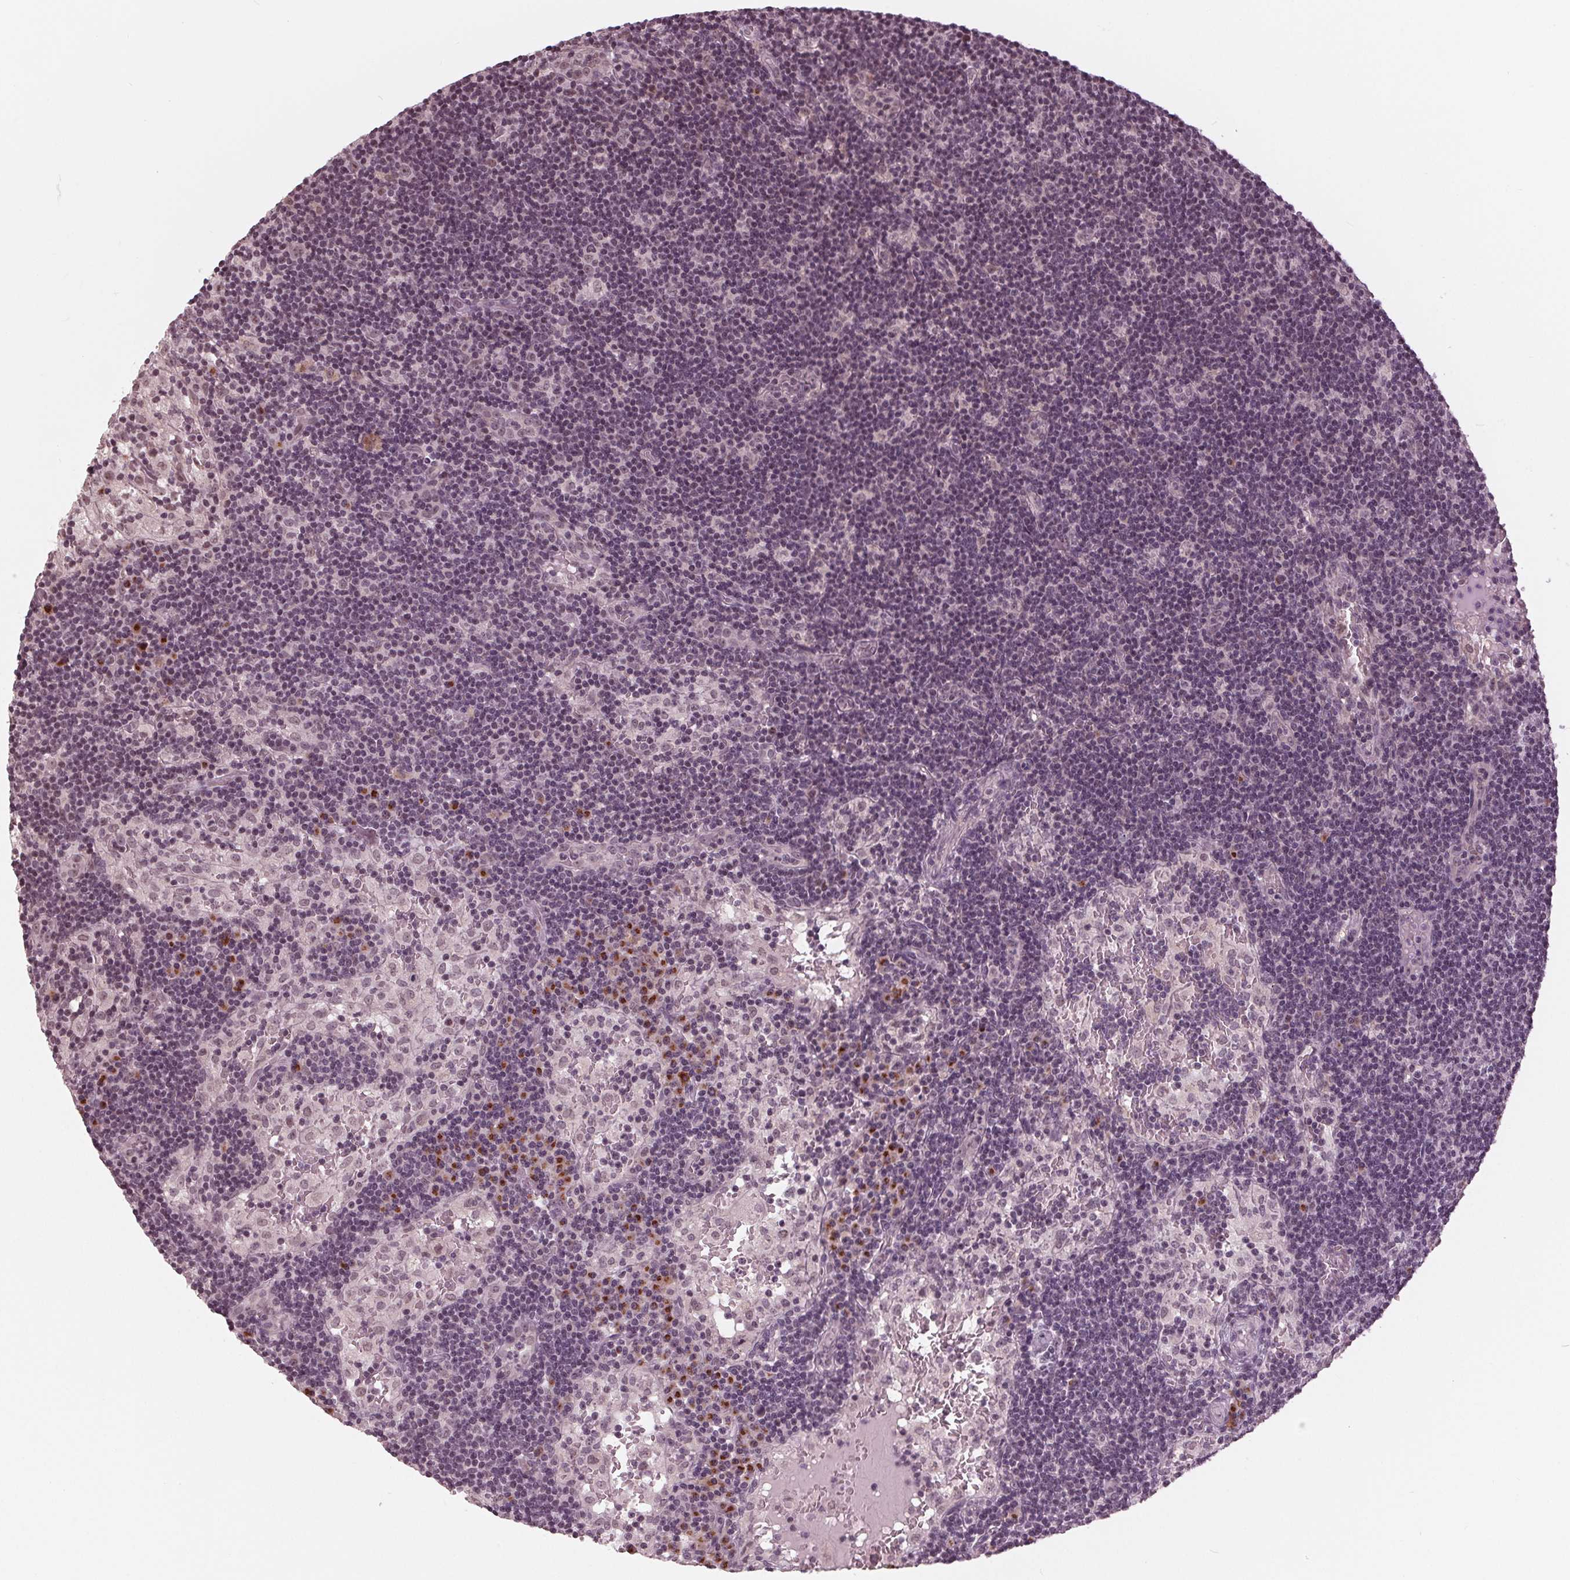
{"staining": {"intensity": "weak", "quantity": "<25%", "location": "nuclear"}, "tissue": "lymph node", "cell_type": "Germinal center cells", "image_type": "normal", "snomed": [{"axis": "morphology", "description": "Normal tissue, NOS"}, {"axis": "topography", "description": "Lymph node"}], "caption": "An IHC micrograph of benign lymph node is shown. There is no staining in germinal center cells of lymph node.", "gene": "SLX4", "patient": {"sex": "male", "age": 62}}